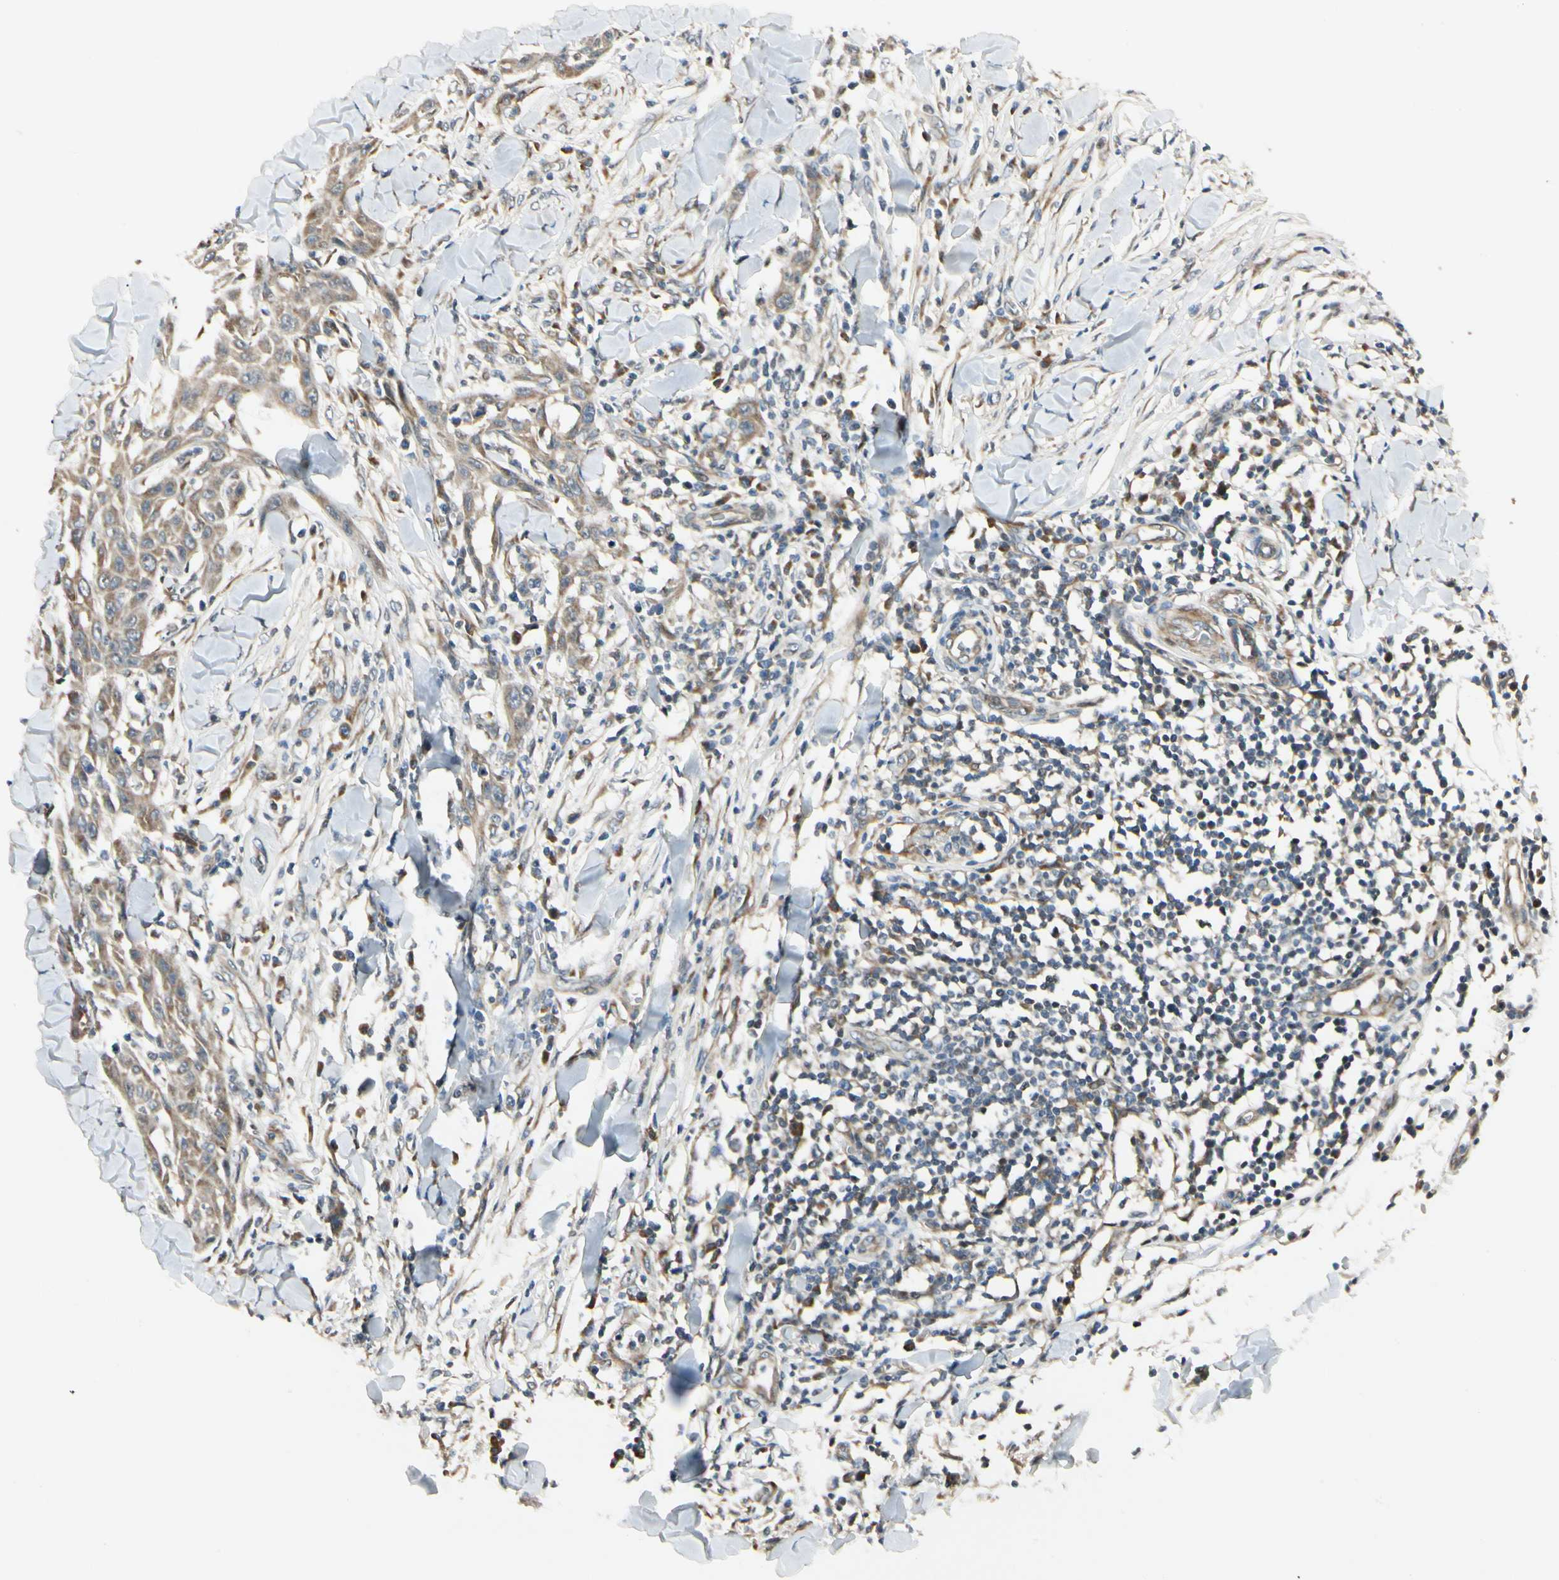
{"staining": {"intensity": "moderate", "quantity": ">75%", "location": "cytoplasmic/membranous"}, "tissue": "skin cancer", "cell_type": "Tumor cells", "image_type": "cancer", "snomed": [{"axis": "morphology", "description": "Squamous cell carcinoma, NOS"}, {"axis": "topography", "description": "Skin"}], "caption": "Tumor cells reveal medium levels of moderate cytoplasmic/membranous expression in about >75% of cells in squamous cell carcinoma (skin).", "gene": "P4HA3", "patient": {"sex": "male", "age": 24}}